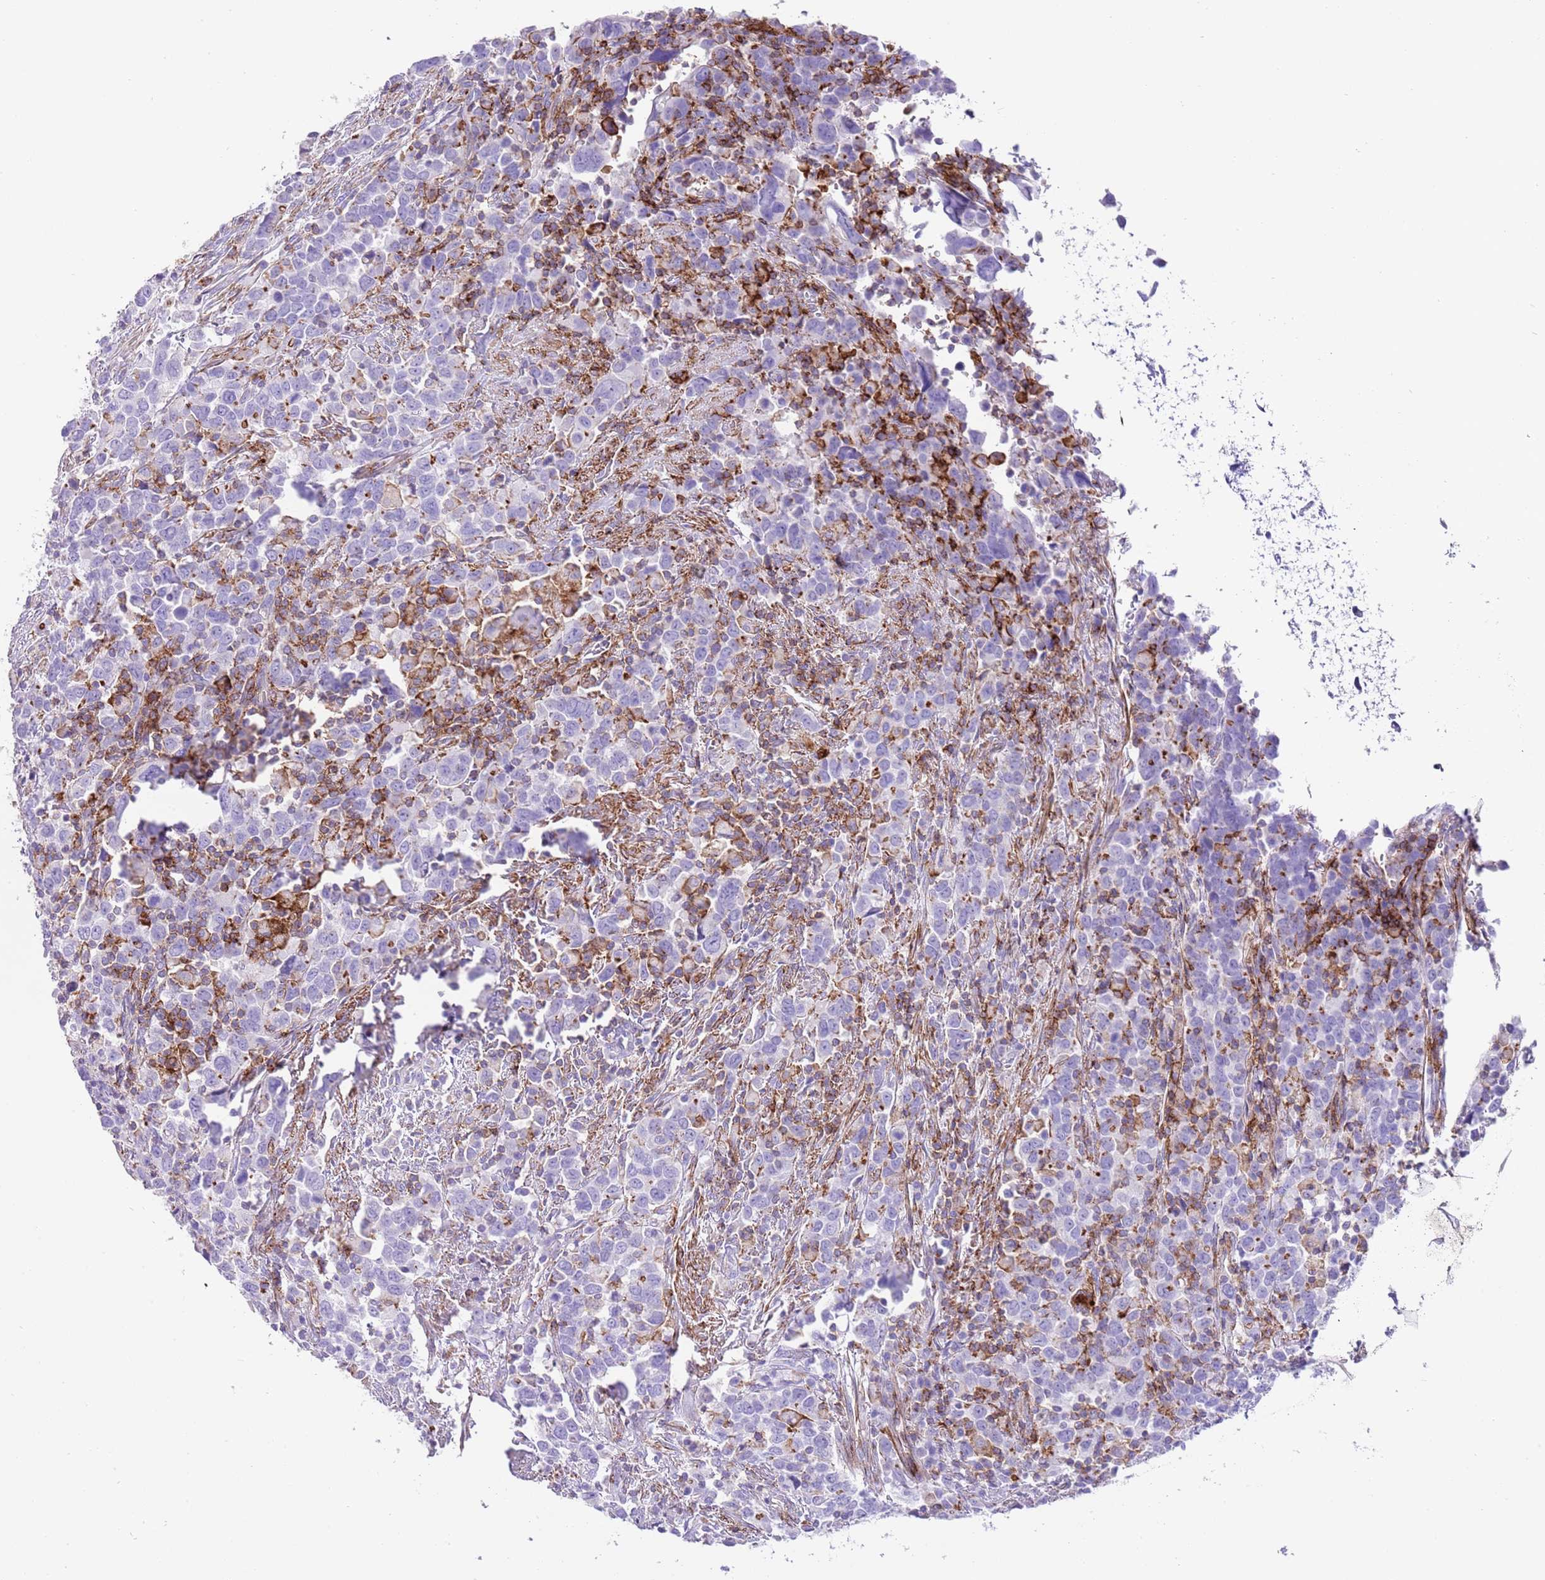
{"staining": {"intensity": "negative", "quantity": "none", "location": "none"}, "tissue": "urothelial cancer", "cell_type": "Tumor cells", "image_type": "cancer", "snomed": [{"axis": "morphology", "description": "Urothelial carcinoma, High grade"}, {"axis": "topography", "description": "Urinary bladder"}], "caption": "Photomicrograph shows no protein staining in tumor cells of urothelial cancer tissue. (DAB immunohistochemistry (IHC) with hematoxylin counter stain).", "gene": "ALDH3A1", "patient": {"sex": "male", "age": 61}}